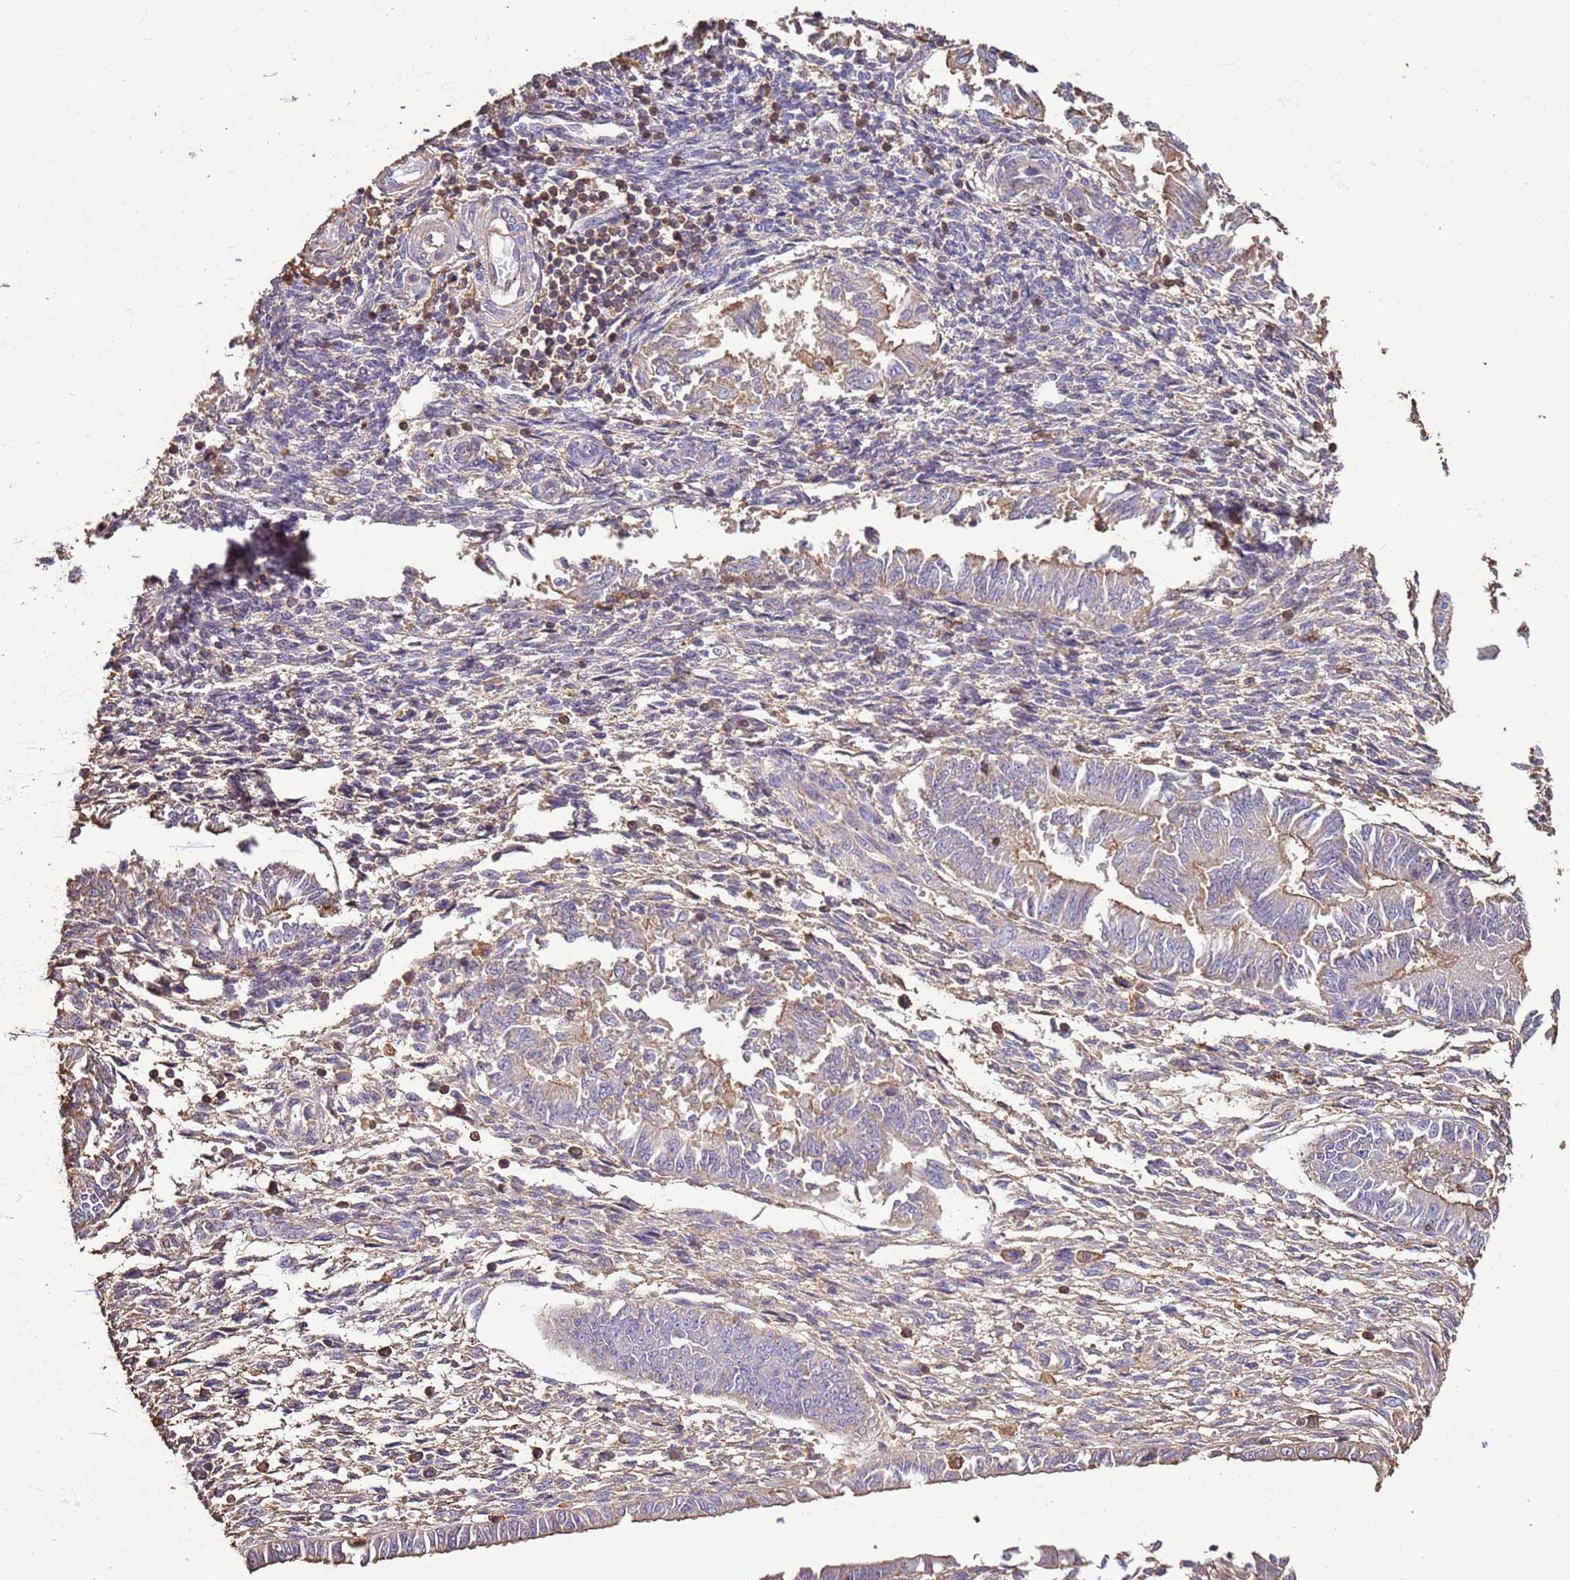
{"staining": {"intensity": "negative", "quantity": "none", "location": "none"}, "tissue": "endometrium", "cell_type": "Cells in endometrial stroma", "image_type": "normal", "snomed": [{"axis": "morphology", "description": "Normal tissue, NOS"}, {"axis": "topography", "description": "Uterus"}, {"axis": "topography", "description": "Endometrium"}], "caption": "IHC of normal human endometrium shows no expression in cells in endometrial stroma.", "gene": "ARL10", "patient": {"sex": "female", "age": 48}}